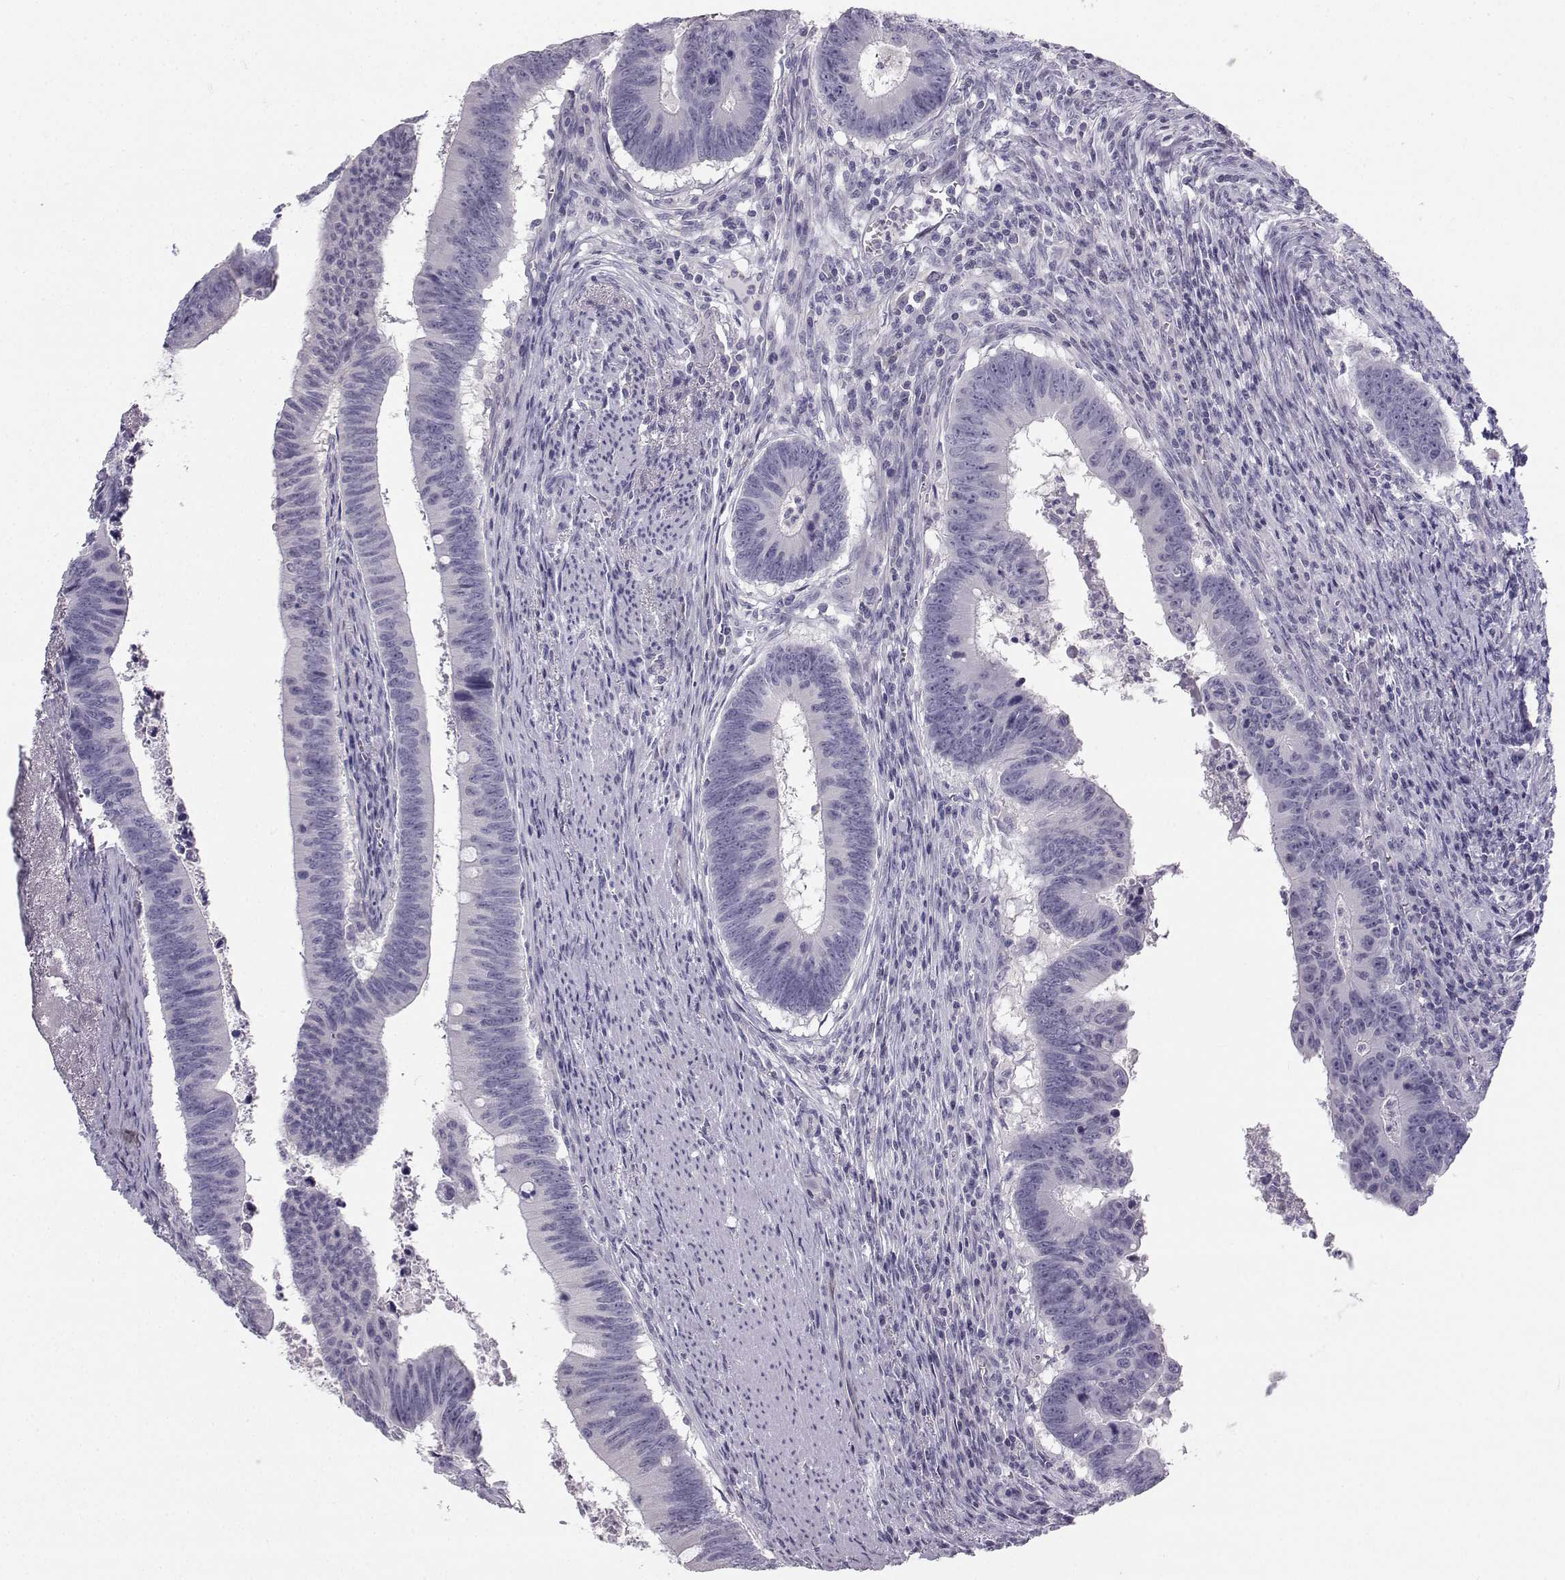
{"staining": {"intensity": "negative", "quantity": "none", "location": "none"}, "tissue": "colorectal cancer", "cell_type": "Tumor cells", "image_type": "cancer", "snomed": [{"axis": "morphology", "description": "Adenocarcinoma, NOS"}, {"axis": "topography", "description": "Colon"}], "caption": "Immunohistochemical staining of colorectal adenocarcinoma shows no significant expression in tumor cells.", "gene": "SYCE1", "patient": {"sex": "female", "age": 87}}